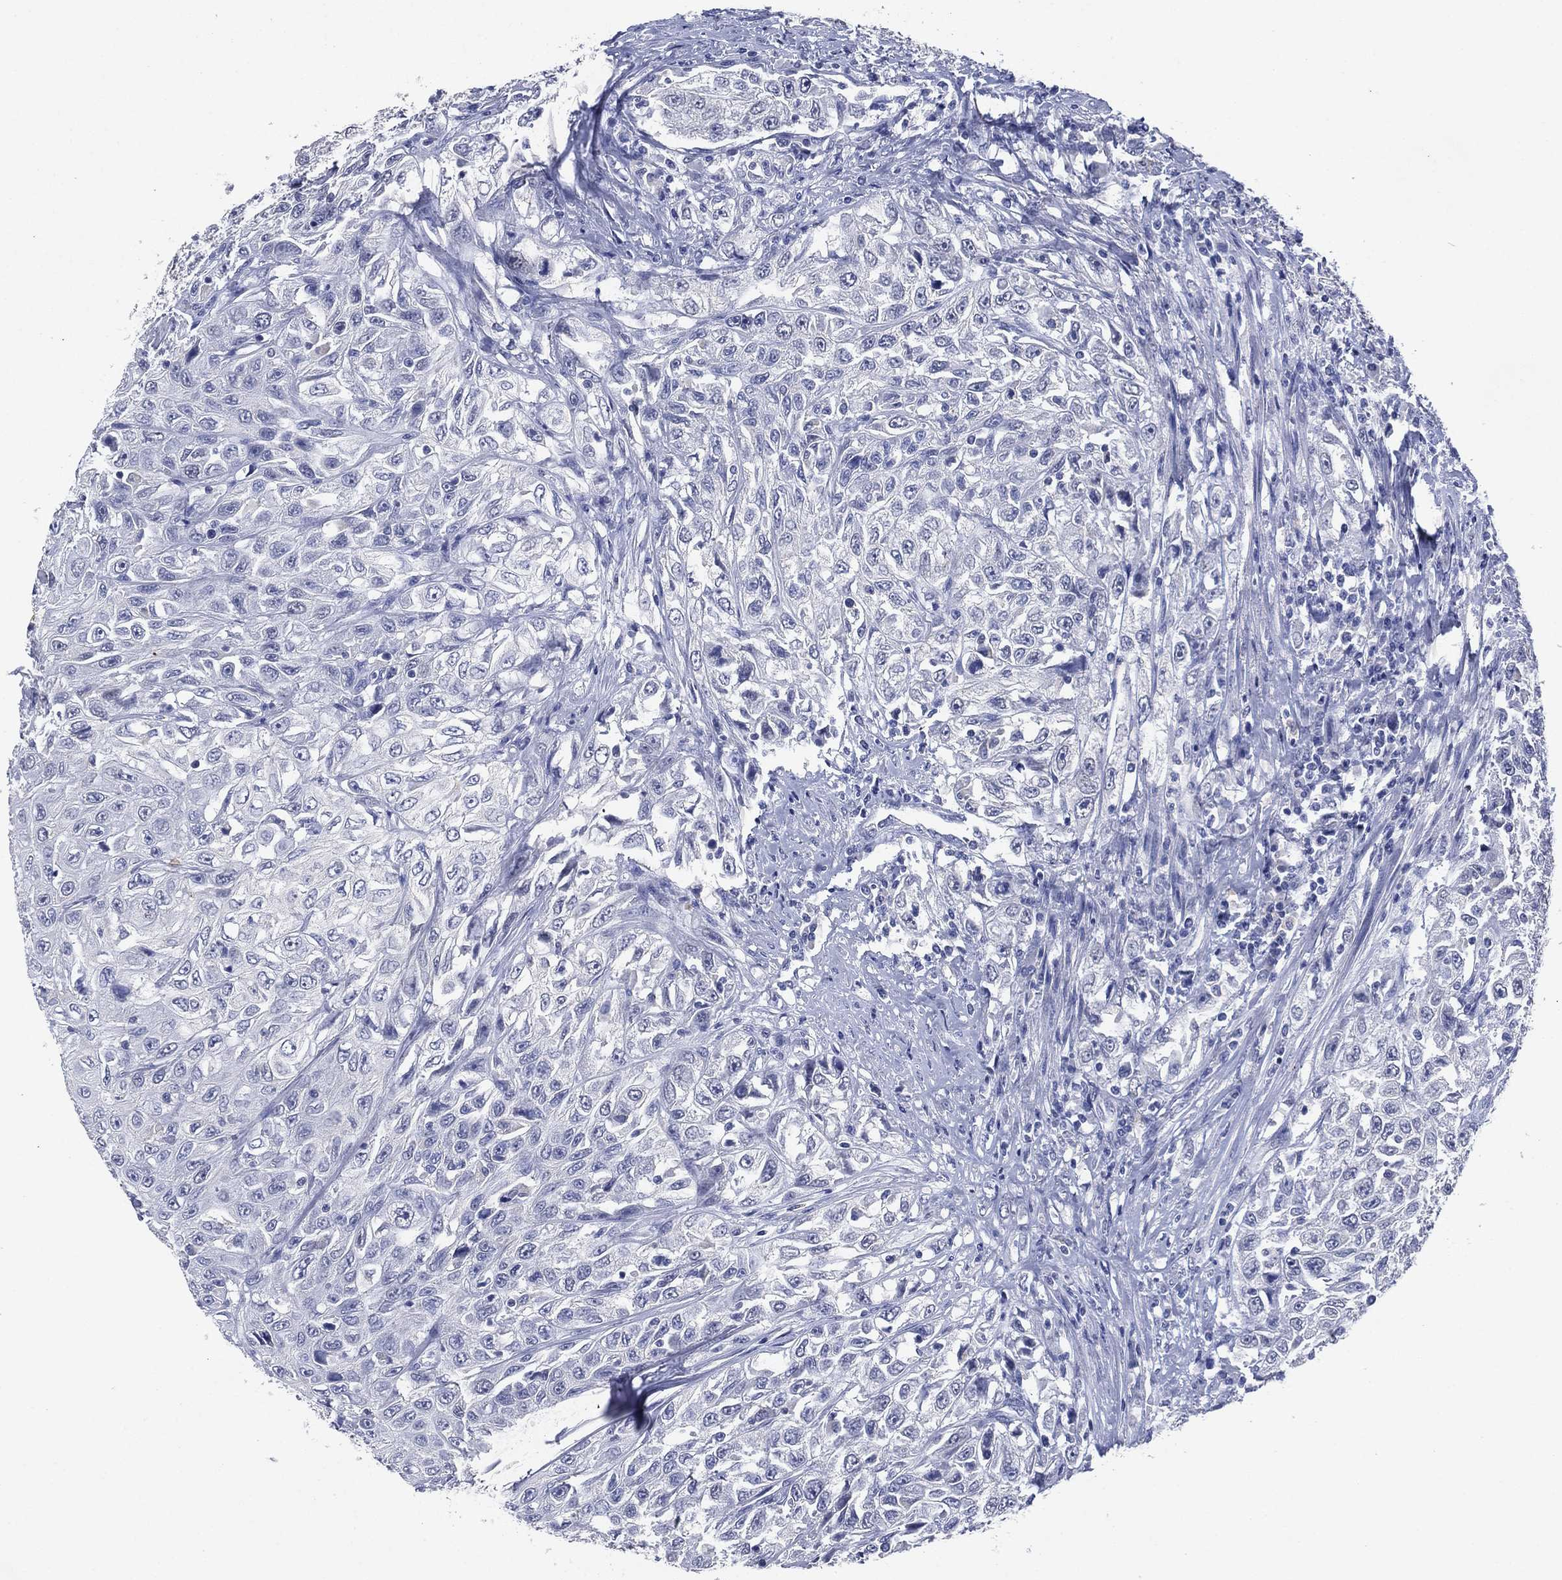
{"staining": {"intensity": "negative", "quantity": "none", "location": "none"}, "tissue": "urothelial cancer", "cell_type": "Tumor cells", "image_type": "cancer", "snomed": [{"axis": "morphology", "description": "Urothelial carcinoma, High grade"}, {"axis": "topography", "description": "Urinary bladder"}], "caption": "IHC of high-grade urothelial carcinoma demonstrates no positivity in tumor cells. (DAB IHC with hematoxylin counter stain).", "gene": "FSCN2", "patient": {"sex": "female", "age": 56}}